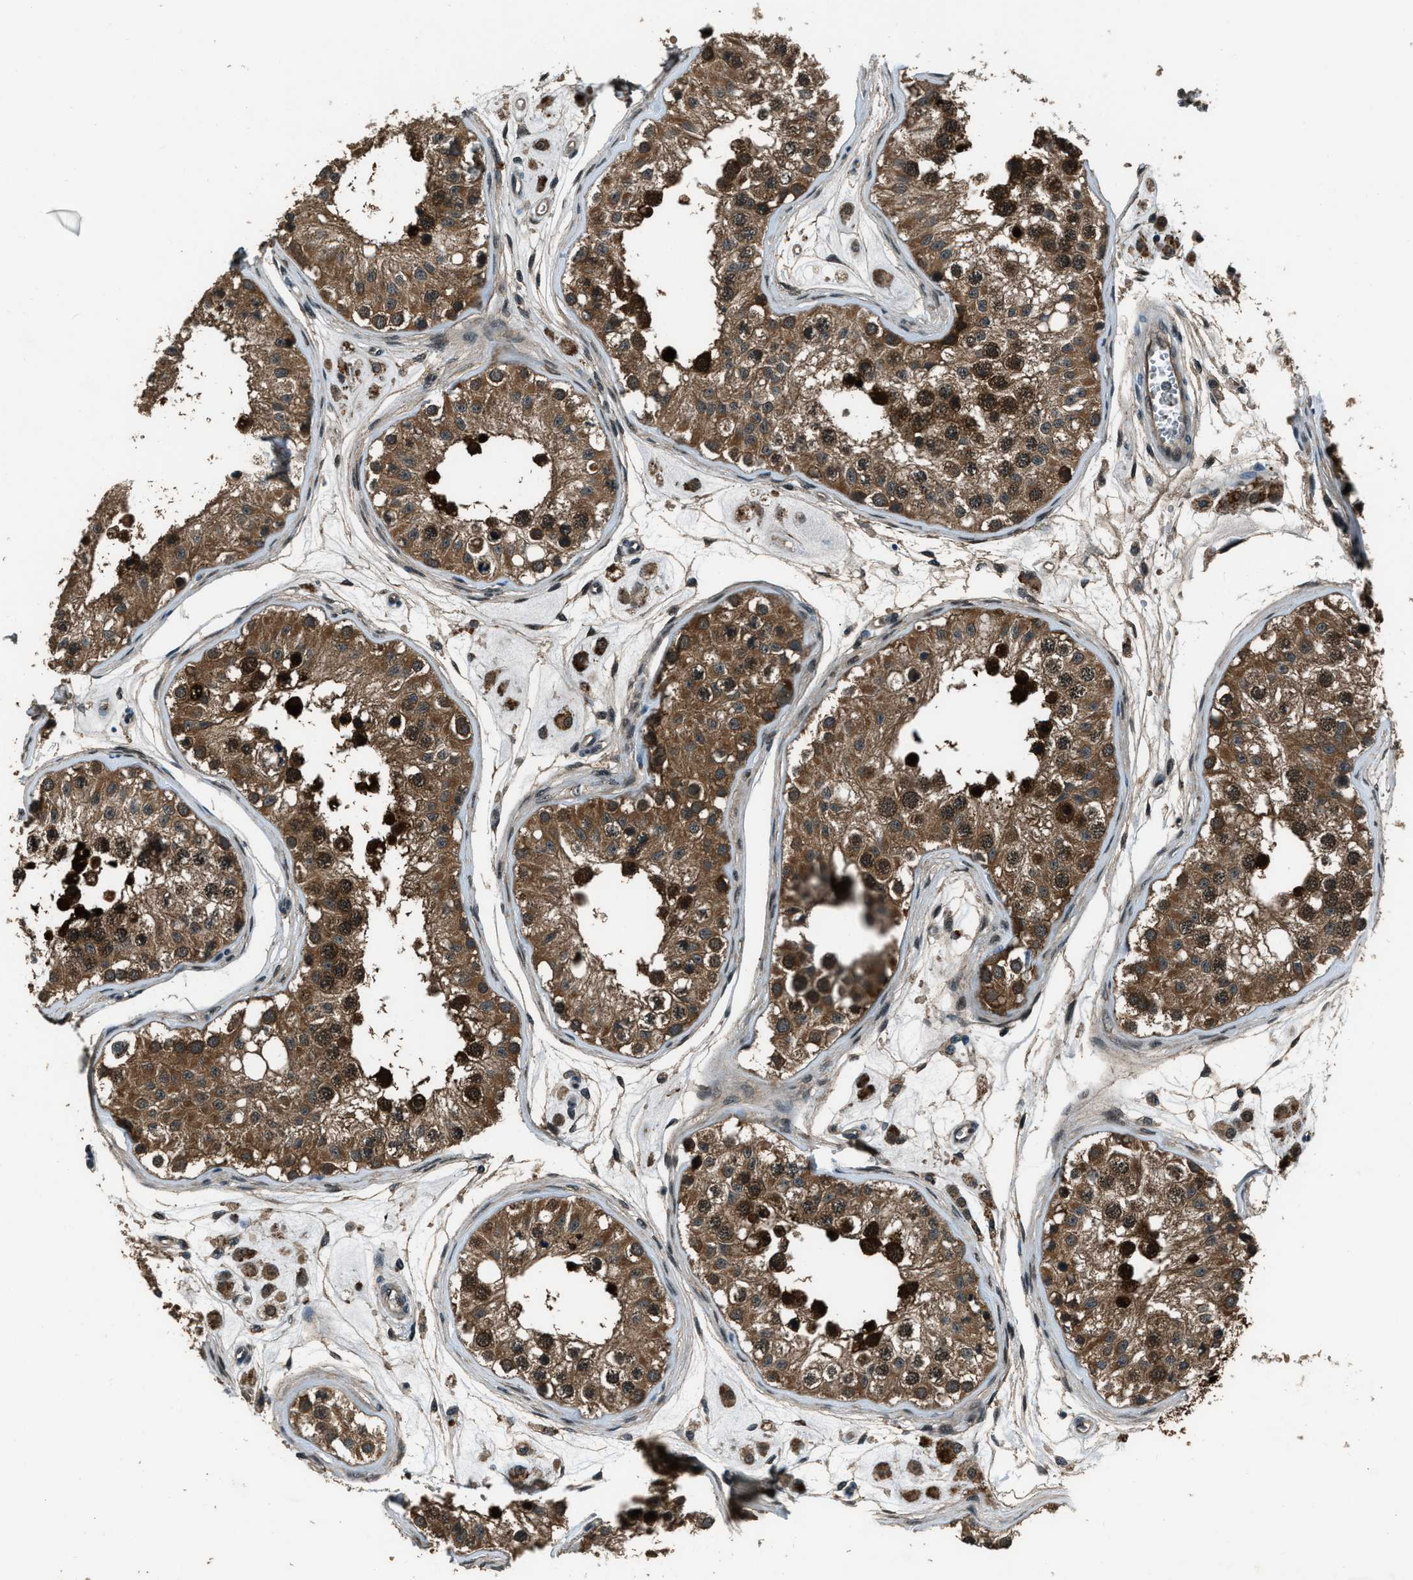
{"staining": {"intensity": "strong", "quantity": ">75%", "location": "cytoplasmic/membranous"}, "tissue": "testis", "cell_type": "Cells in seminiferous ducts", "image_type": "normal", "snomed": [{"axis": "morphology", "description": "Normal tissue, NOS"}, {"axis": "morphology", "description": "Adenocarcinoma, metastatic, NOS"}, {"axis": "topography", "description": "Testis"}], "caption": "This micrograph reveals IHC staining of normal human testis, with high strong cytoplasmic/membranous staining in approximately >75% of cells in seminiferous ducts.", "gene": "NUDCD3", "patient": {"sex": "male", "age": 26}}